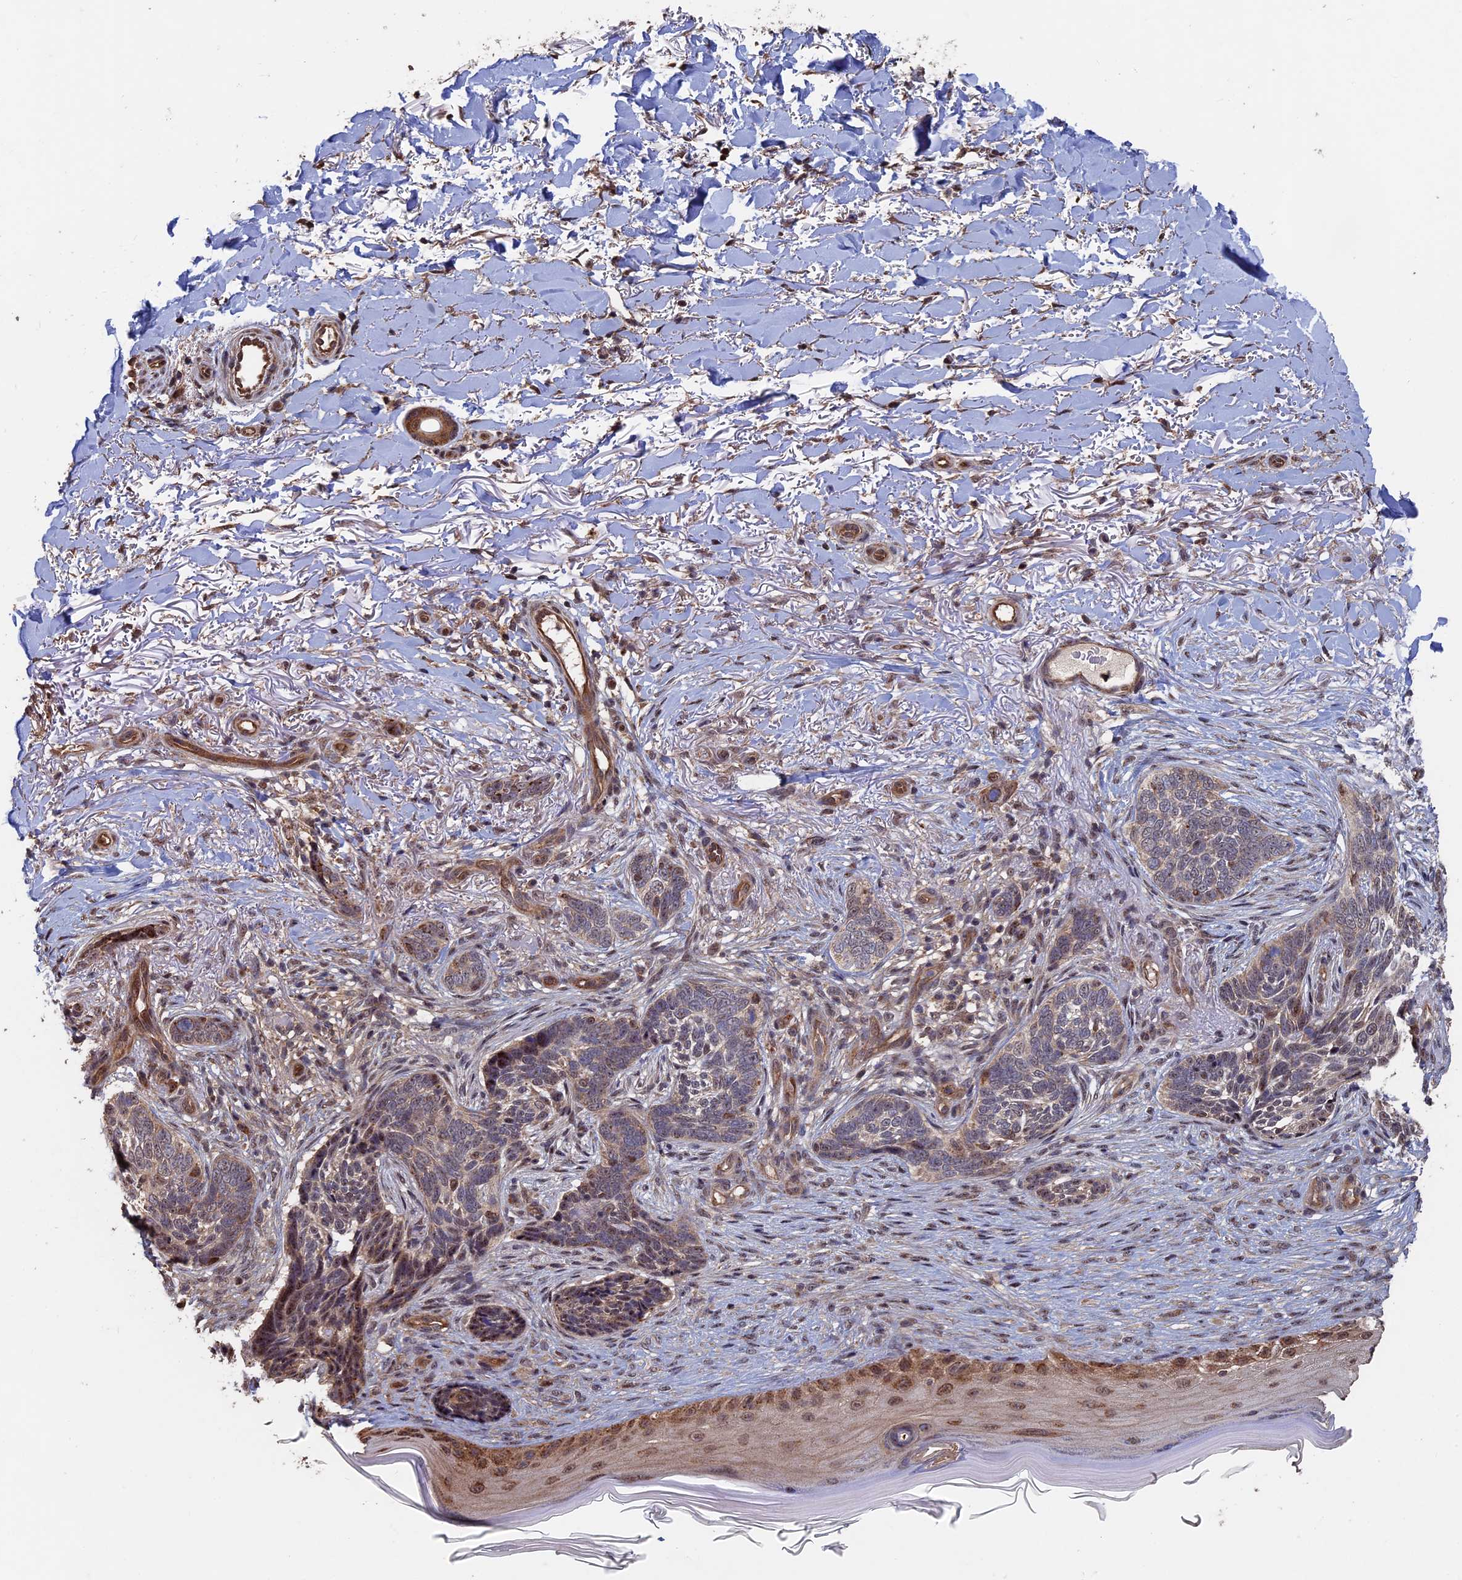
{"staining": {"intensity": "moderate", "quantity": "<25%", "location": "cytoplasmic/membranous"}, "tissue": "skin cancer", "cell_type": "Tumor cells", "image_type": "cancer", "snomed": [{"axis": "morphology", "description": "Normal tissue, NOS"}, {"axis": "morphology", "description": "Basal cell carcinoma"}, {"axis": "topography", "description": "Skin"}], "caption": "Protein expression analysis of human skin basal cell carcinoma reveals moderate cytoplasmic/membranous expression in approximately <25% of tumor cells. Using DAB (brown) and hematoxylin (blue) stains, captured at high magnification using brightfield microscopy.", "gene": "KIAA1328", "patient": {"sex": "female", "age": 67}}